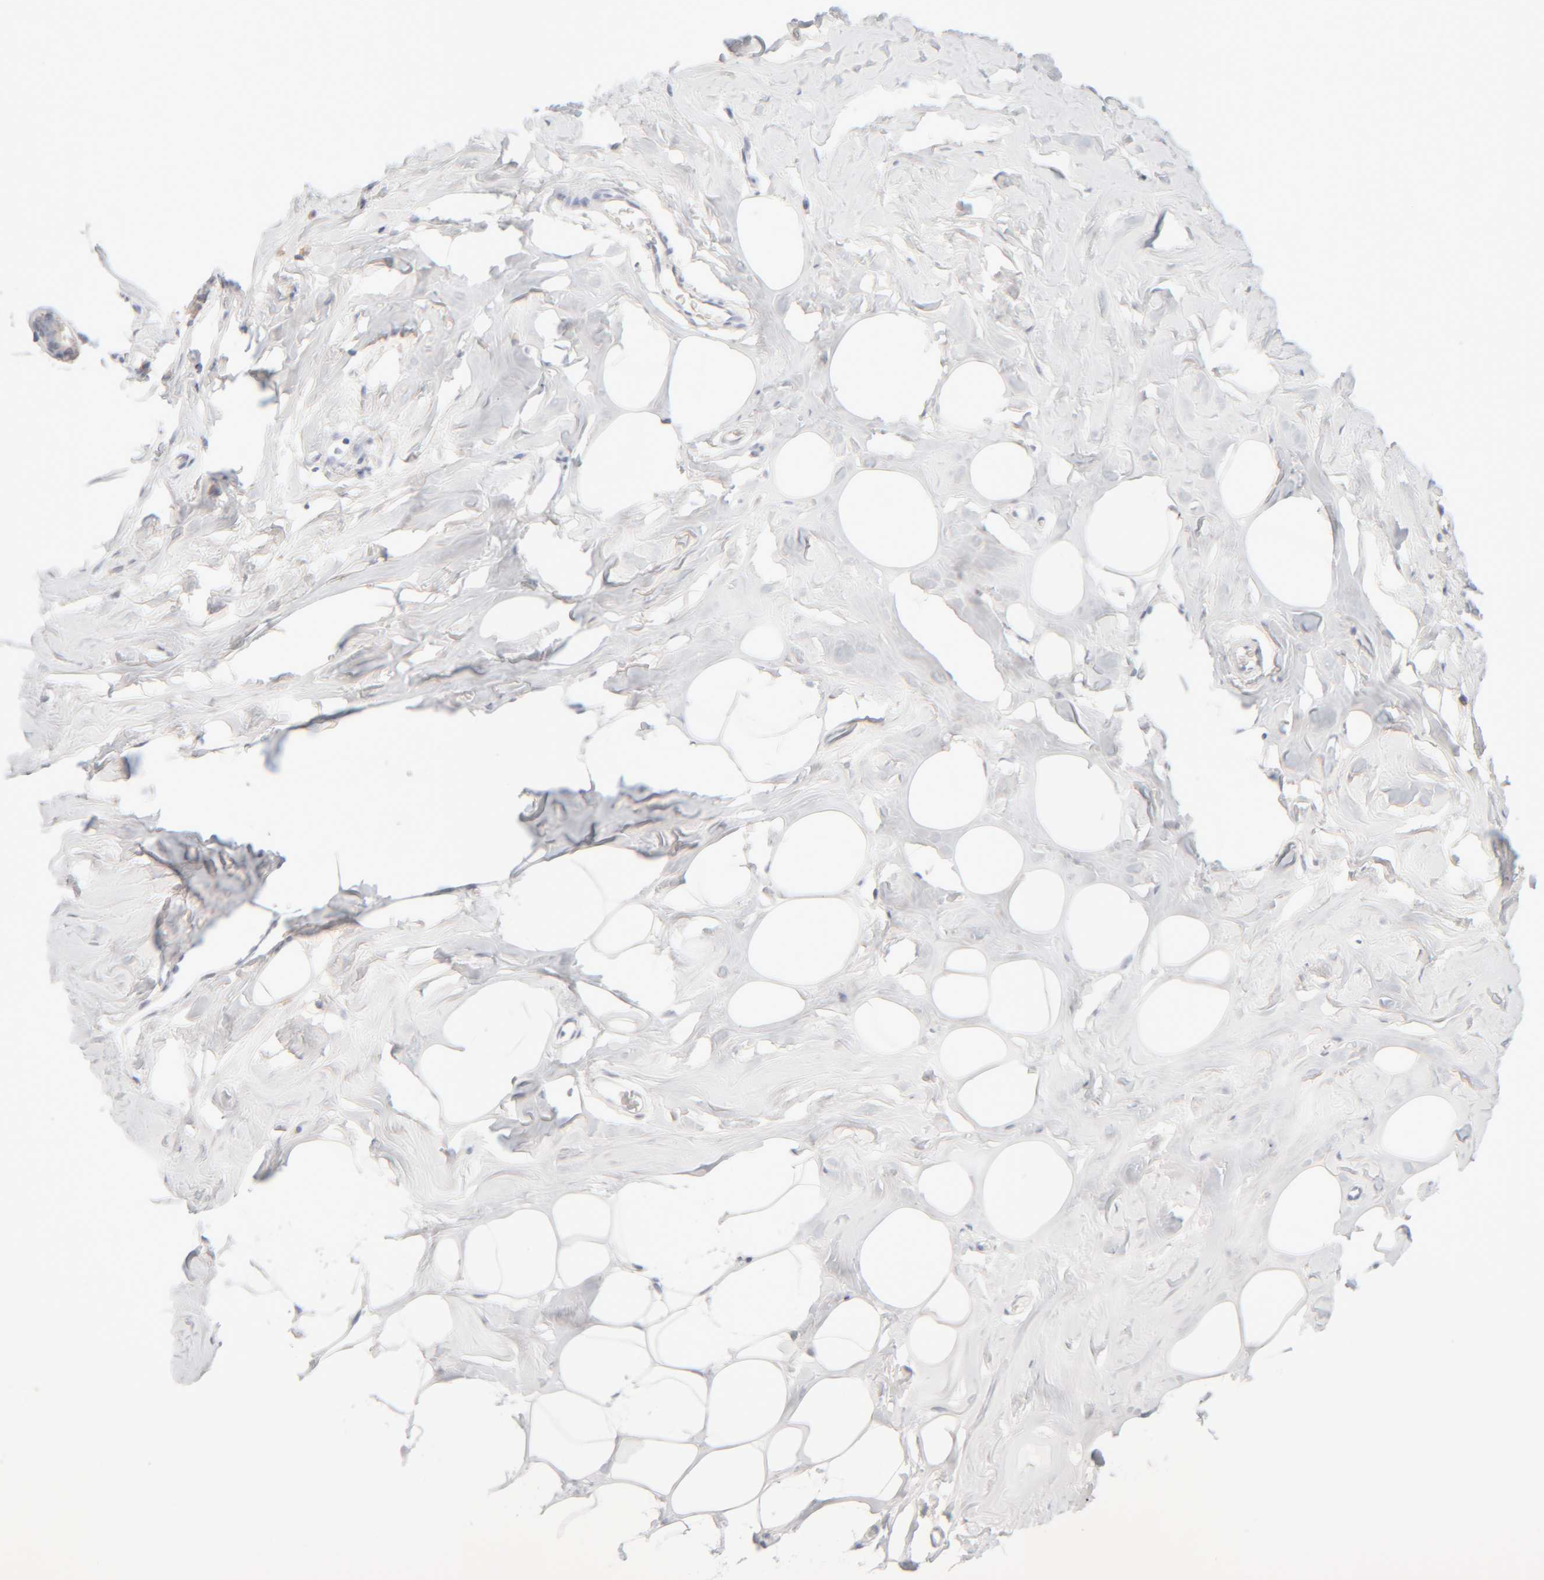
{"staining": {"intensity": "weak", "quantity": "25%-75%", "location": "cytoplasmic/membranous"}, "tissue": "adipose tissue", "cell_type": "Adipocytes", "image_type": "normal", "snomed": [{"axis": "morphology", "description": "Normal tissue, NOS"}, {"axis": "morphology", "description": "Fibrosis, NOS"}, {"axis": "topography", "description": "Breast"}, {"axis": "topography", "description": "Adipose tissue"}], "caption": "Immunohistochemistry (IHC) of normal adipose tissue displays low levels of weak cytoplasmic/membranous positivity in about 25%-75% of adipocytes.", "gene": "RIDA", "patient": {"sex": "female", "age": 39}}